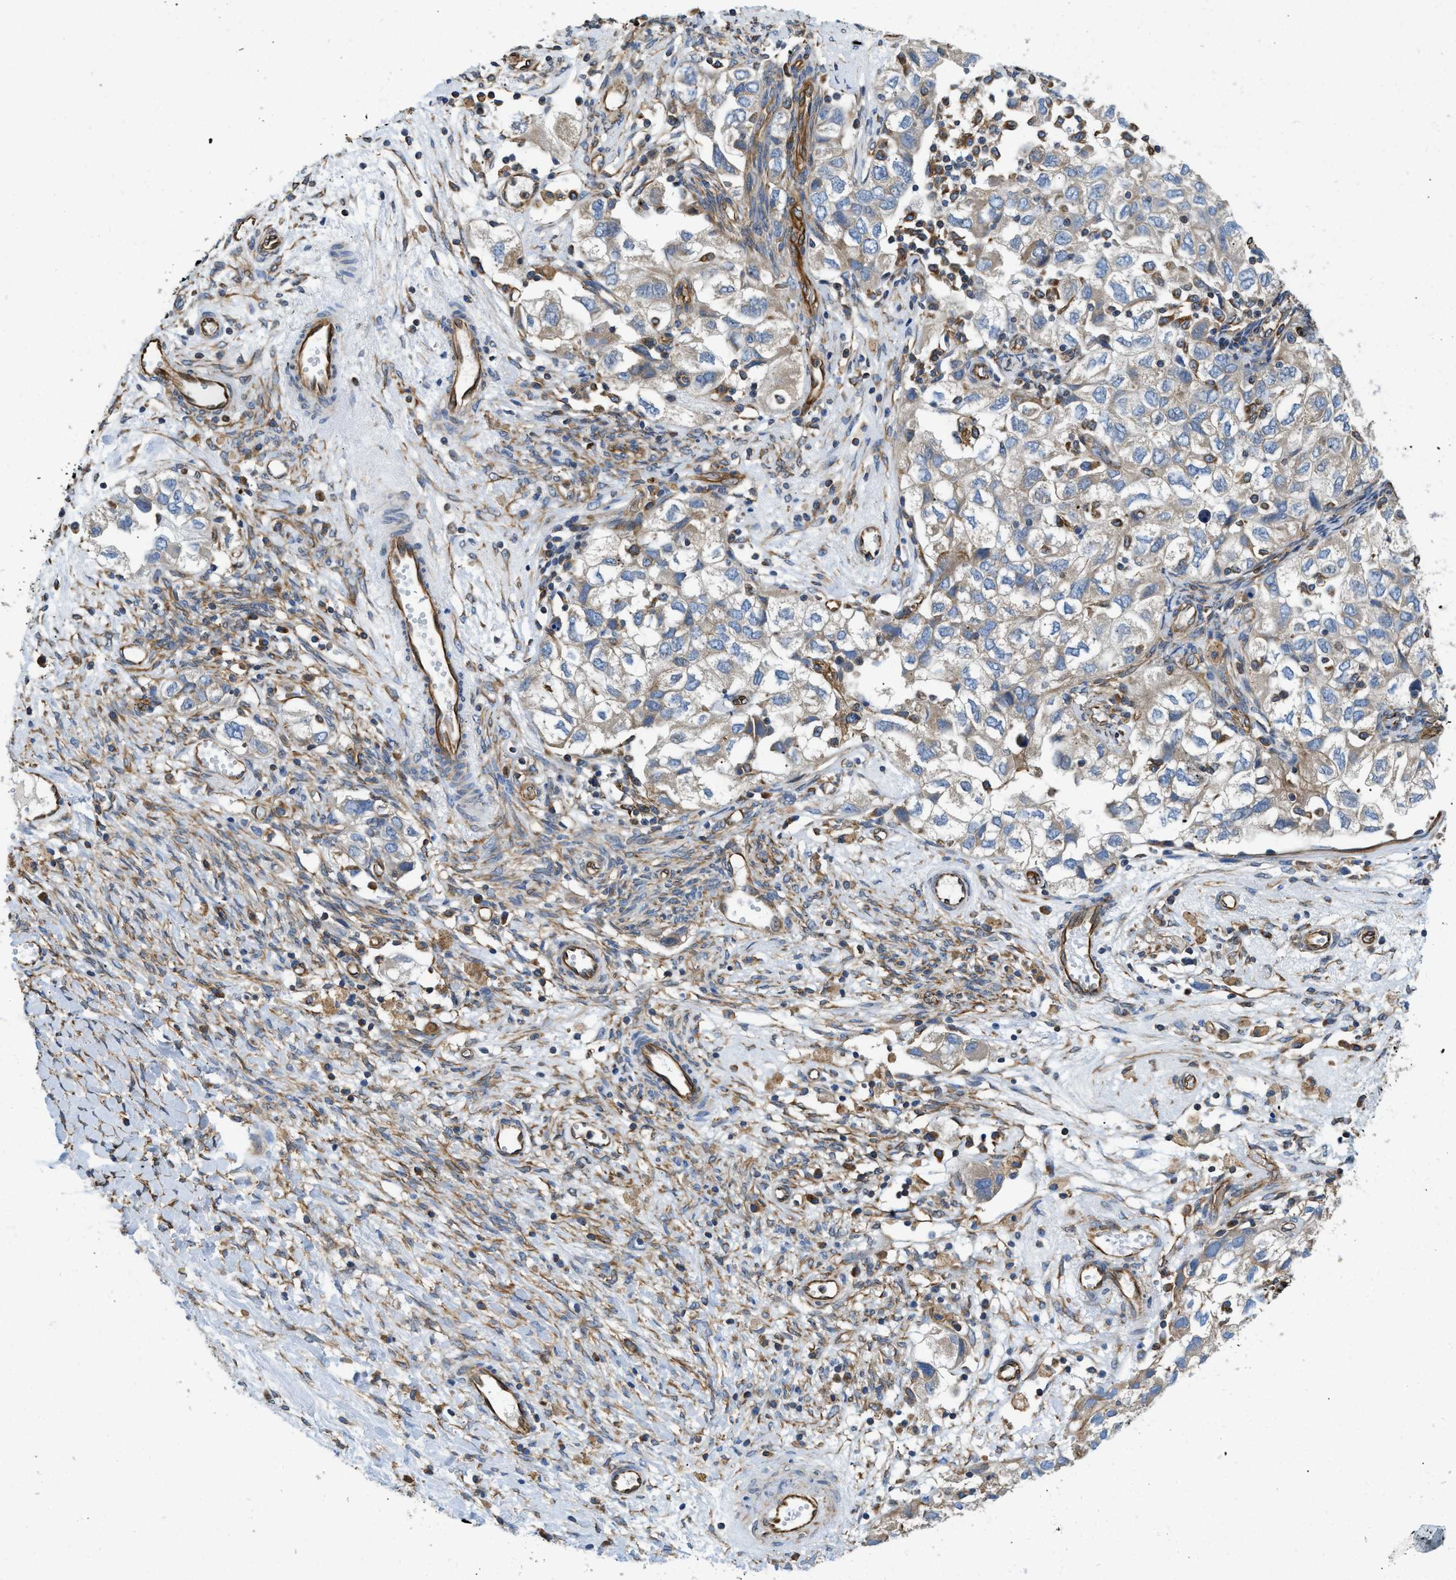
{"staining": {"intensity": "weak", "quantity": "25%-75%", "location": "cytoplasmic/membranous"}, "tissue": "ovarian cancer", "cell_type": "Tumor cells", "image_type": "cancer", "snomed": [{"axis": "morphology", "description": "Carcinoma, NOS"}, {"axis": "morphology", "description": "Cystadenocarcinoma, serous, NOS"}, {"axis": "topography", "description": "Ovary"}], "caption": "Protein analysis of ovarian cancer tissue exhibits weak cytoplasmic/membranous expression in about 25%-75% of tumor cells.", "gene": "HSD17B12", "patient": {"sex": "female", "age": 69}}